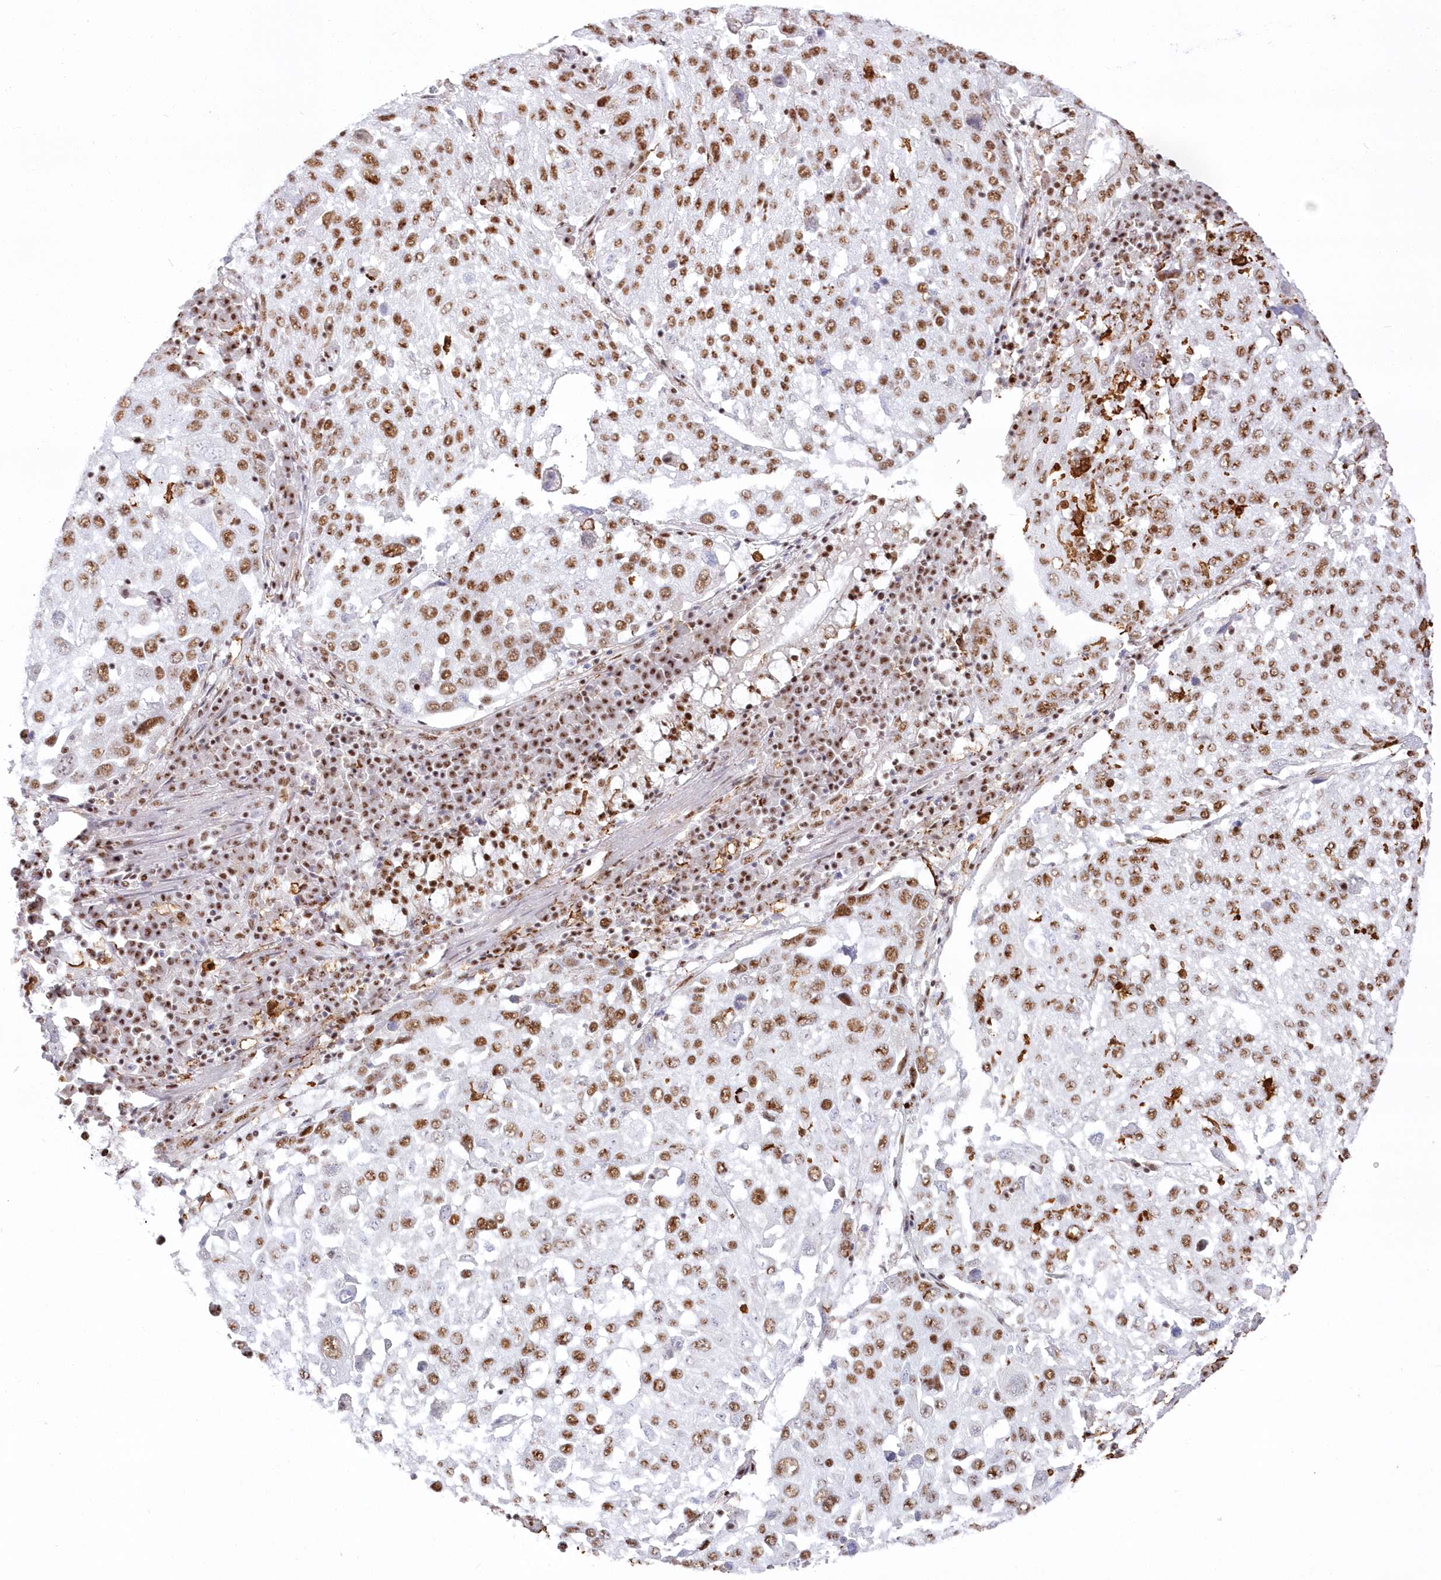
{"staining": {"intensity": "moderate", "quantity": ">75%", "location": "nuclear"}, "tissue": "lung cancer", "cell_type": "Tumor cells", "image_type": "cancer", "snomed": [{"axis": "morphology", "description": "Squamous cell carcinoma, NOS"}, {"axis": "topography", "description": "Lung"}], "caption": "This micrograph shows immunohistochemistry staining of human lung cancer (squamous cell carcinoma), with medium moderate nuclear expression in about >75% of tumor cells.", "gene": "DDX46", "patient": {"sex": "male", "age": 65}}